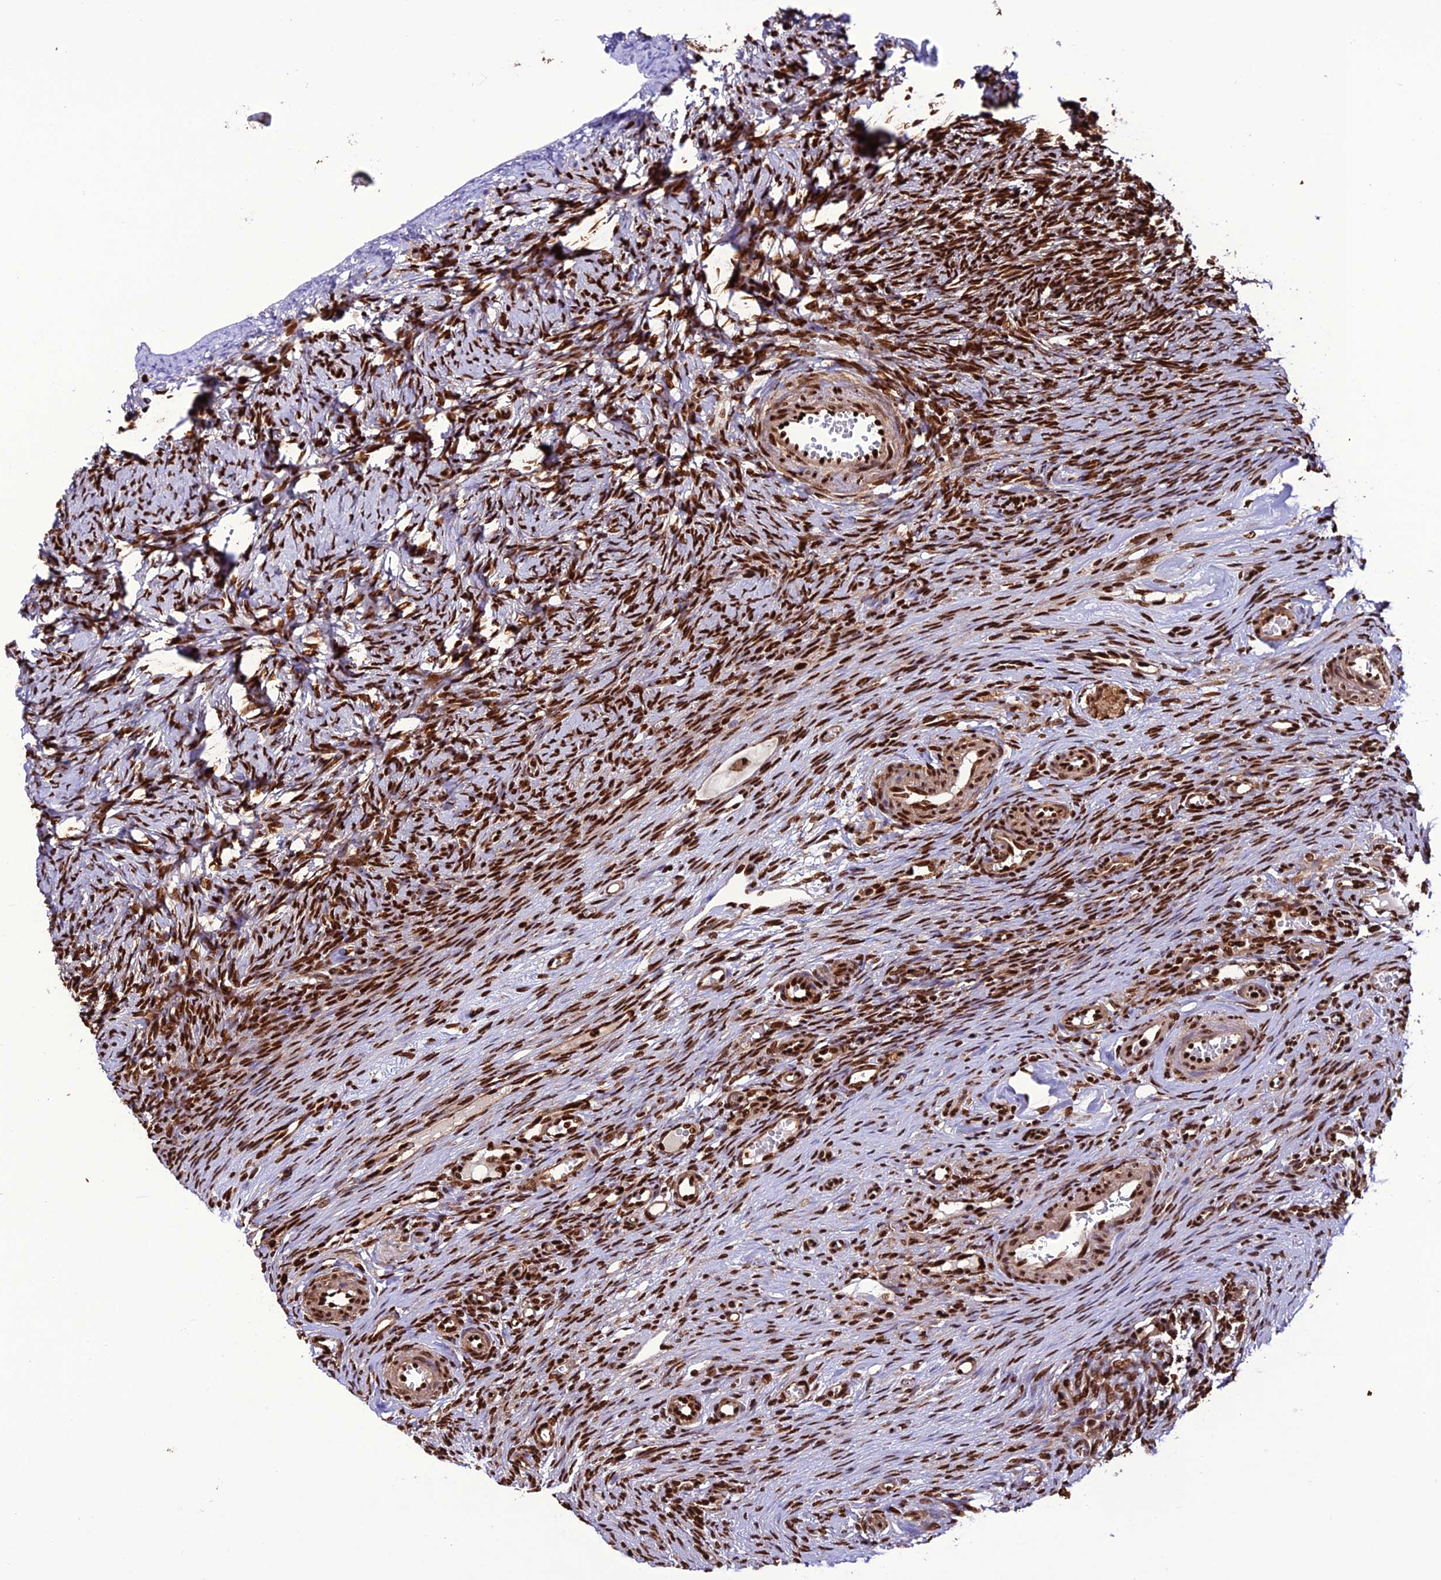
{"staining": {"intensity": "strong", "quantity": ">75%", "location": "nuclear"}, "tissue": "ovary", "cell_type": "Follicle cells", "image_type": "normal", "snomed": [{"axis": "morphology", "description": "Adenocarcinoma, NOS"}, {"axis": "topography", "description": "Endometrium"}], "caption": "Ovary stained for a protein (brown) demonstrates strong nuclear positive positivity in about >75% of follicle cells.", "gene": "INO80E", "patient": {"sex": "female", "age": 32}}